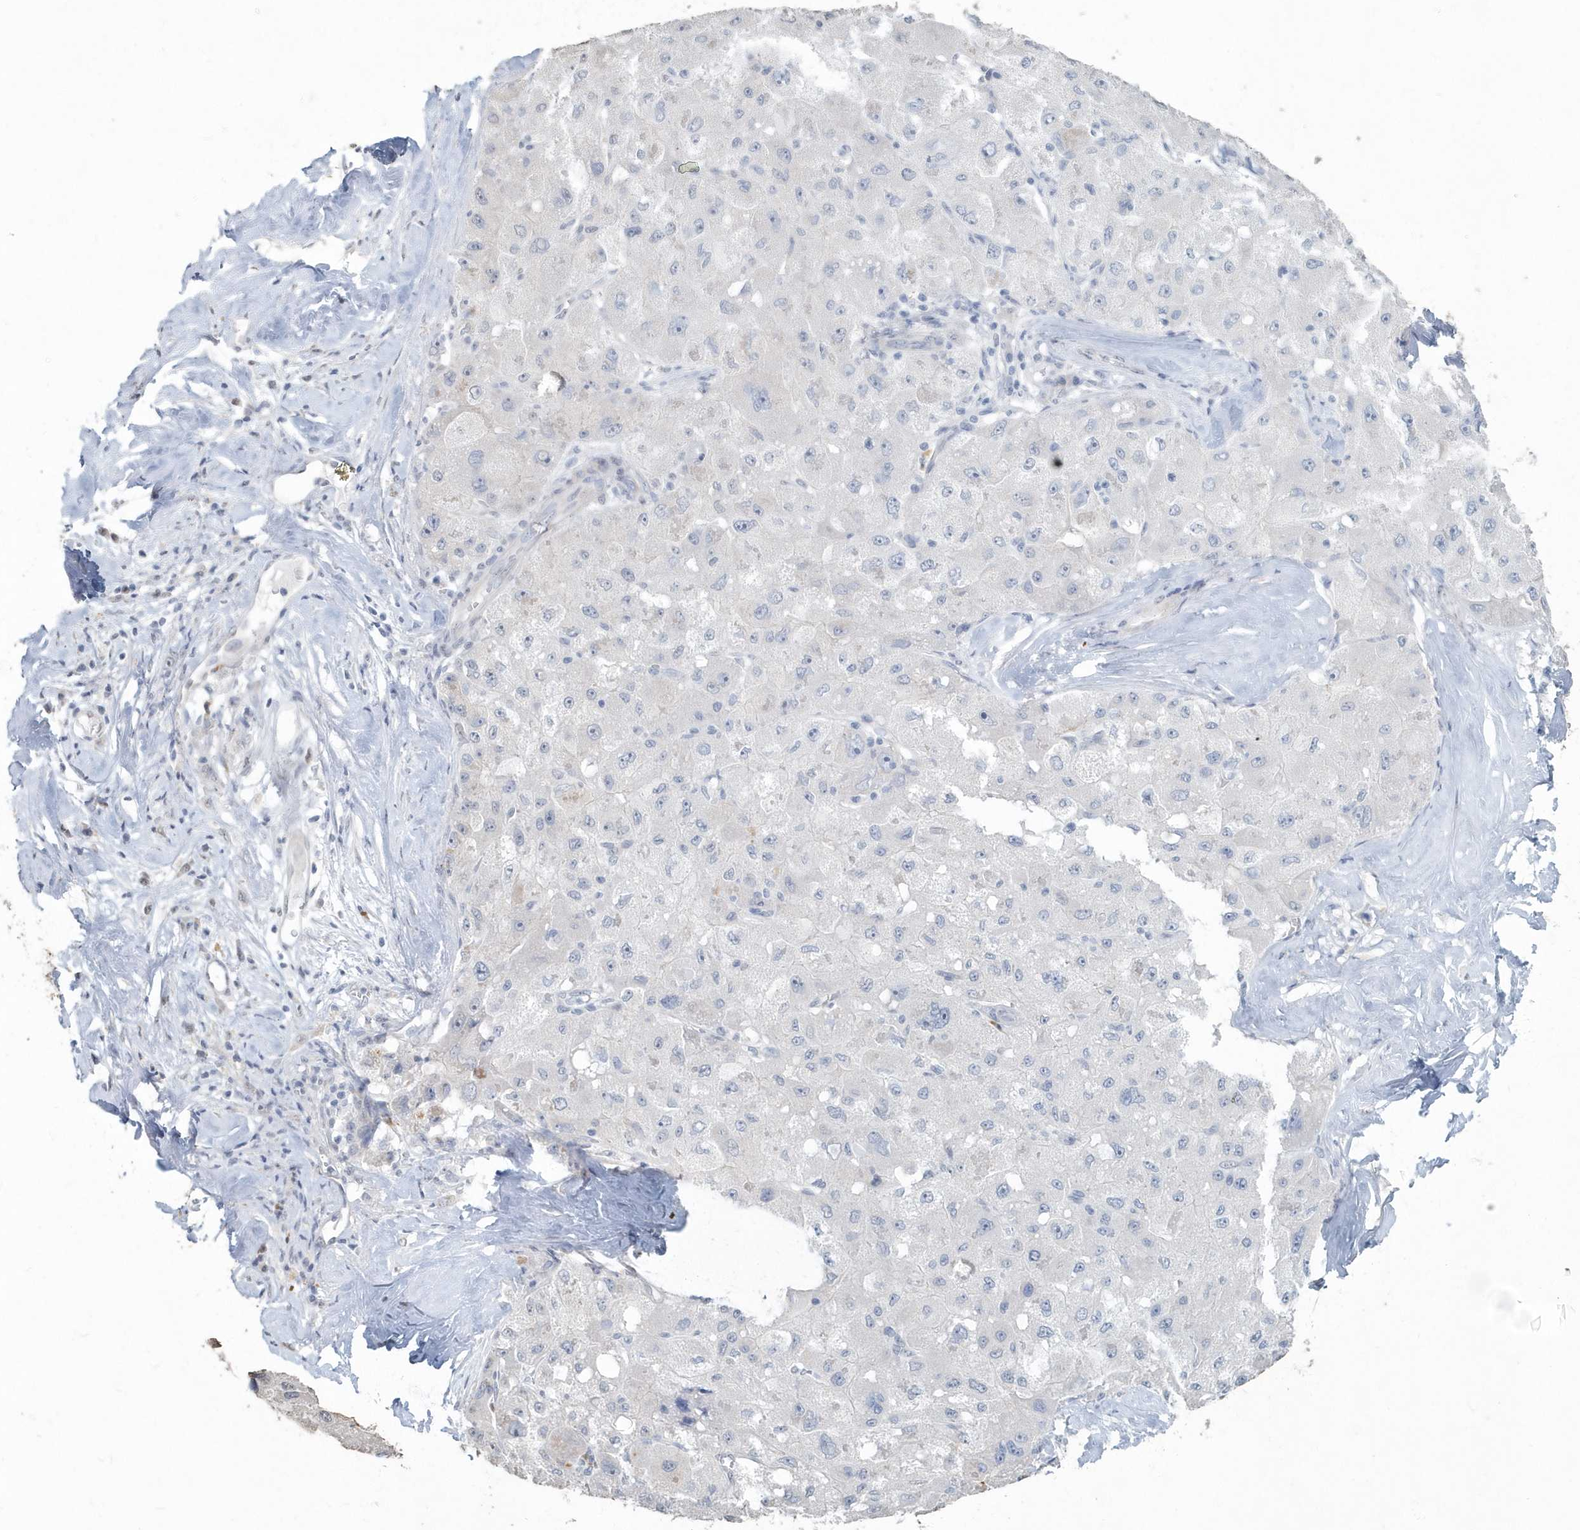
{"staining": {"intensity": "negative", "quantity": "none", "location": "none"}, "tissue": "liver cancer", "cell_type": "Tumor cells", "image_type": "cancer", "snomed": [{"axis": "morphology", "description": "Carcinoma, Hepatocellular, NOS"}, {"axis": "topography", "description": "Liver"}], "caption": "Immunohistochemistry (IHC) of liver cancer (hepatocellular carcinoma) shows no staining in tumor cells.", "gene": "MYOT", "patient": {"sex": "male", "age": 80}}